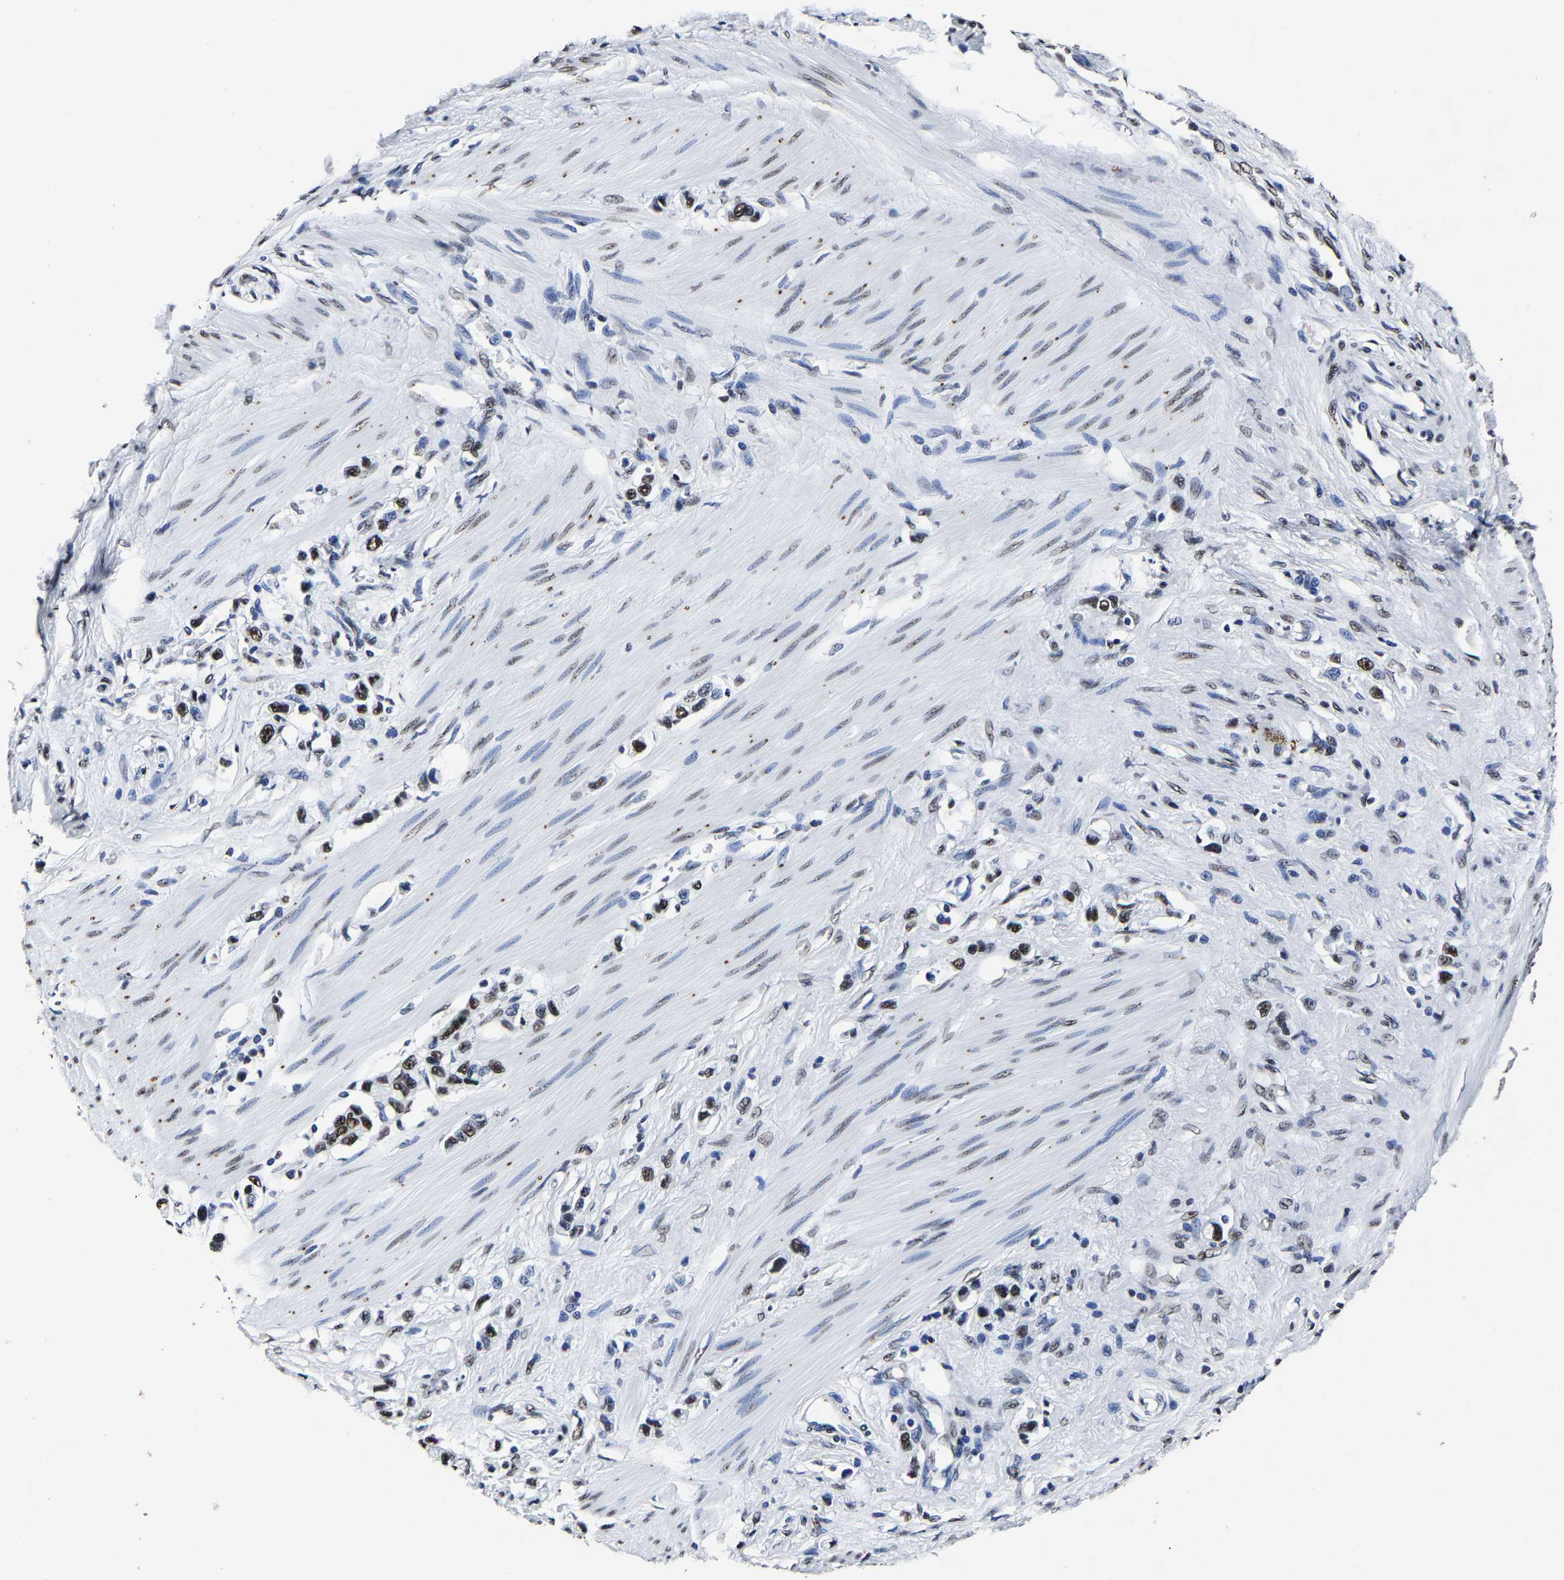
{"staining": {"intensity": "moderate", "quantity": "25%-75%", "location": "nuclear"}, "tissue": "stomach cancer", "cell_type": "Tumor cells", "image_type": "cancer", "snomed": [{"axis": "morphology", "description": "Adenocarcinoma, NOS"}, {"axis": "topography", "description": "Stomach"}], "caption": "Protein analysis of stomach cancer (adenocarcinoma) tissue displays moderate nuclear staining in approximately 25%-75% of tumor cells. (IHC, brightfield microscopy, high magnification).", "gene": "RBM45", "patient": {"sex": "female", "age": 65}}